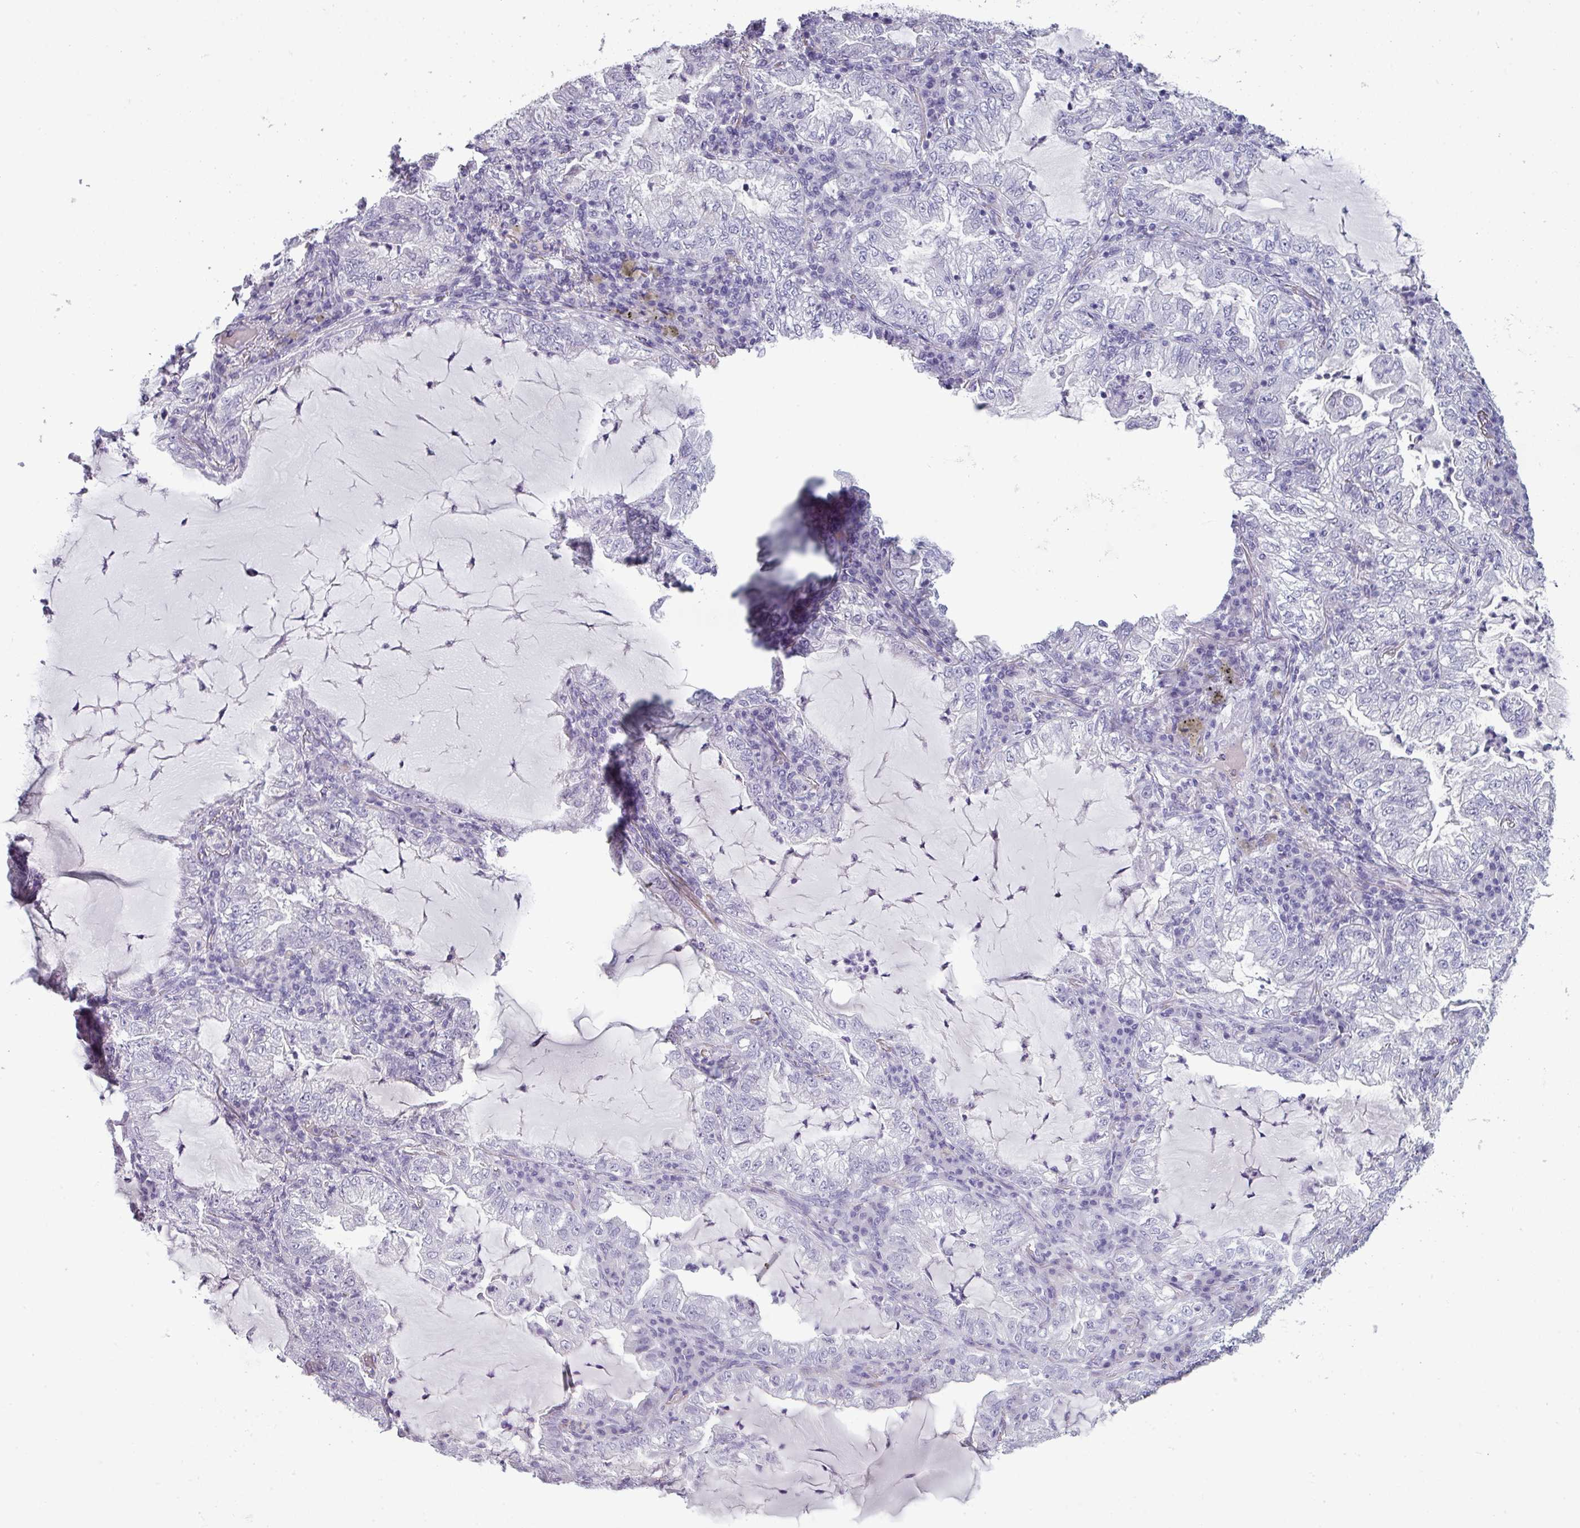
{"staining": {"intensity": "negative", "quantity": "none", "location": "none"}, "tissue": "lung cancer", "cell_type": "Tumor cells", "image_type": "cancer", "snomed": [{"axis": "morphology", "description": "Adenocarcinoma, NOS"}, {"axis": "topography", "description": "Lung"}], "caption": "An image of human lung adenocarcinoma is negative for staining in tumor cells. (DAB immunohistochemistry (IHC) visualized using brightfield microscopy, high magnification).", "gene": "AREL1", "patient": {"sex": "female", "age": 73}}